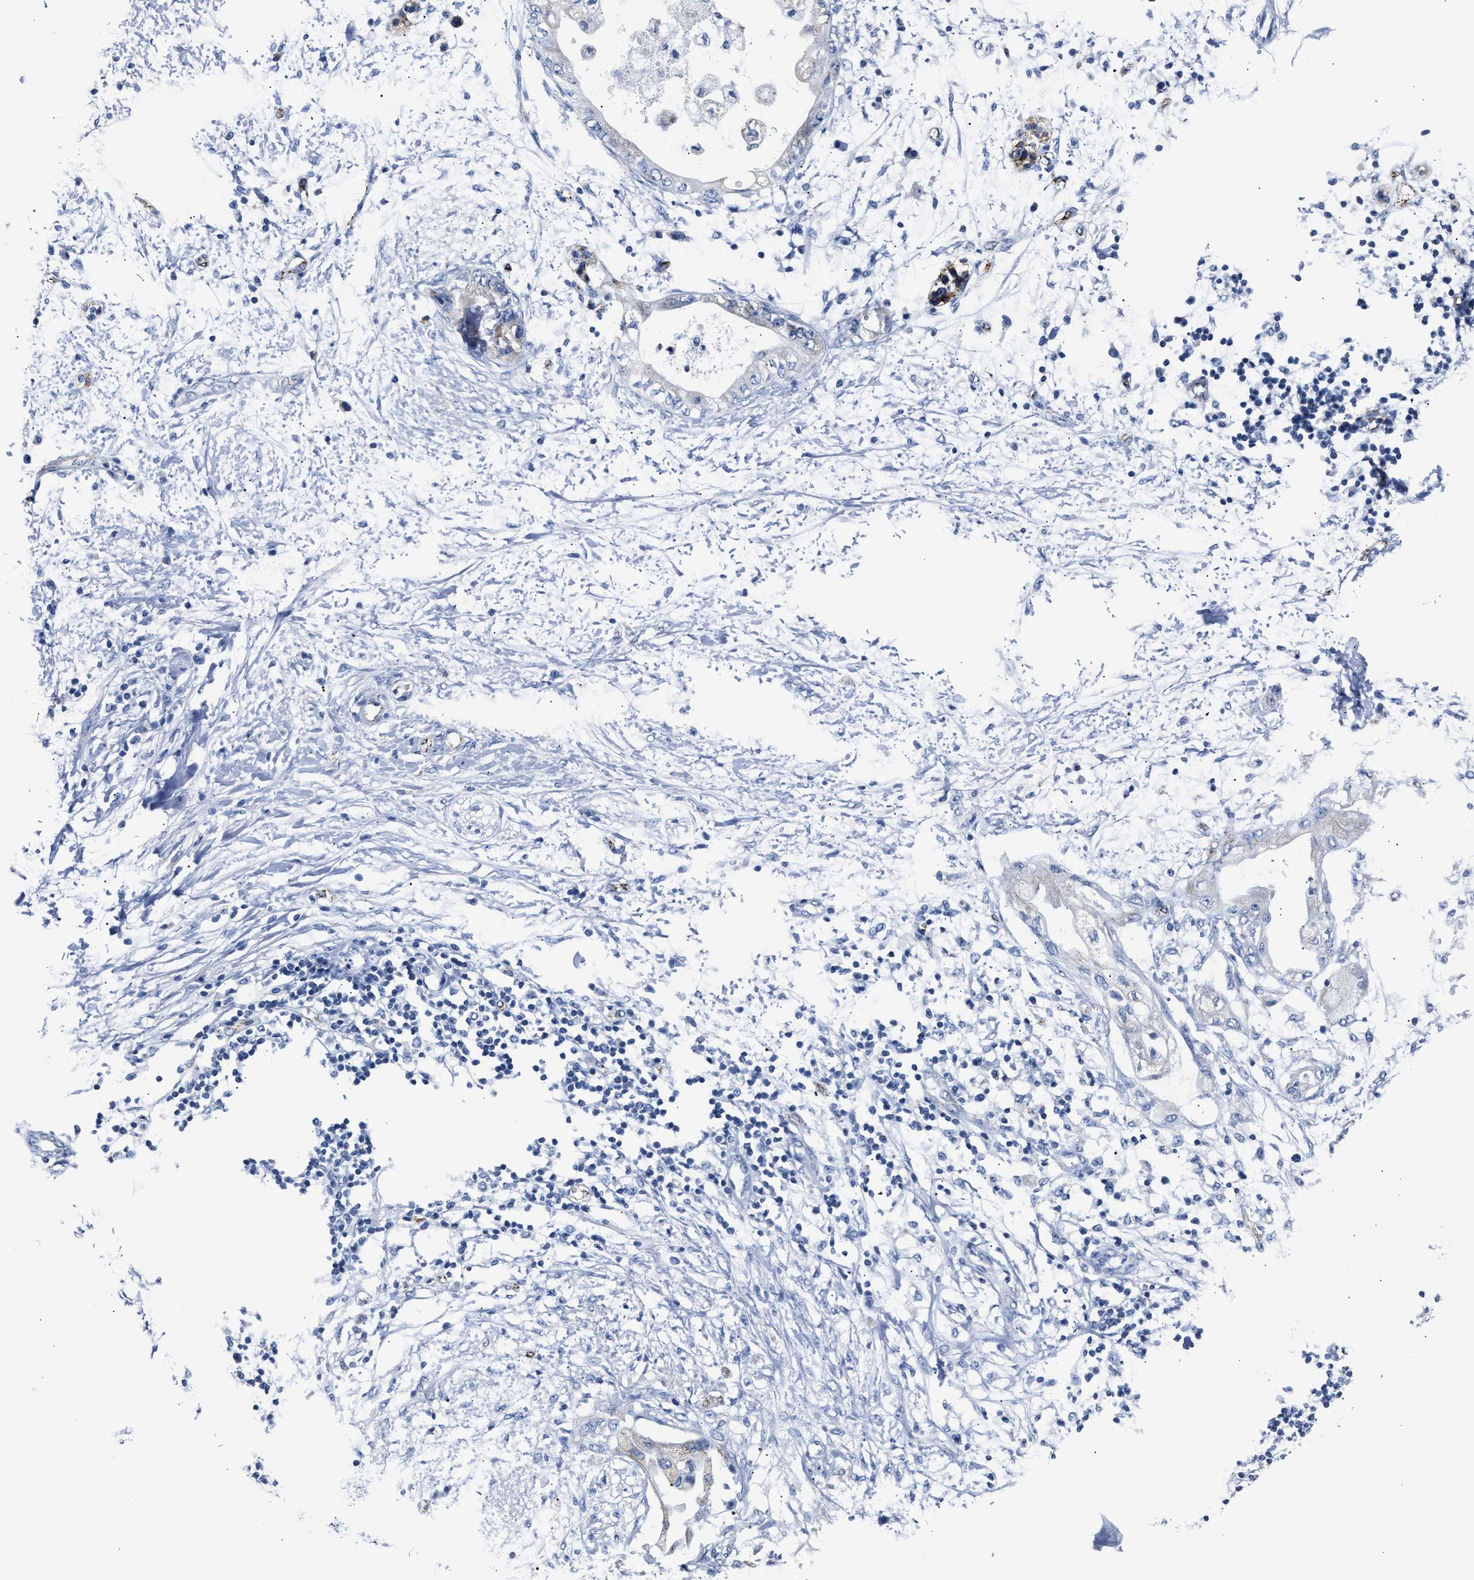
{"staining": {"intensity": "negative", "quantity": "none", "location": "none"}, "tissue": "adipose tissue", "cell_type": "Adipocytes", "image_type": "normal", "snomed": [{"axis": "morphology", "description": "Normal tissue, NOS"}, {"axis": "morphology", "description": "Adenocarcinoma, NOS"}, {"axis": "topography", "description": "Duodenum"}, {"axis": "topography", "description": "Peripheral nerve tissue"}], "caption": "Protein analysis of unremarkable adipose tissue reveals no significant positivity in adipocytes.", "gene": "AMACR", "patient": {"sex": "female", "age": 60}}